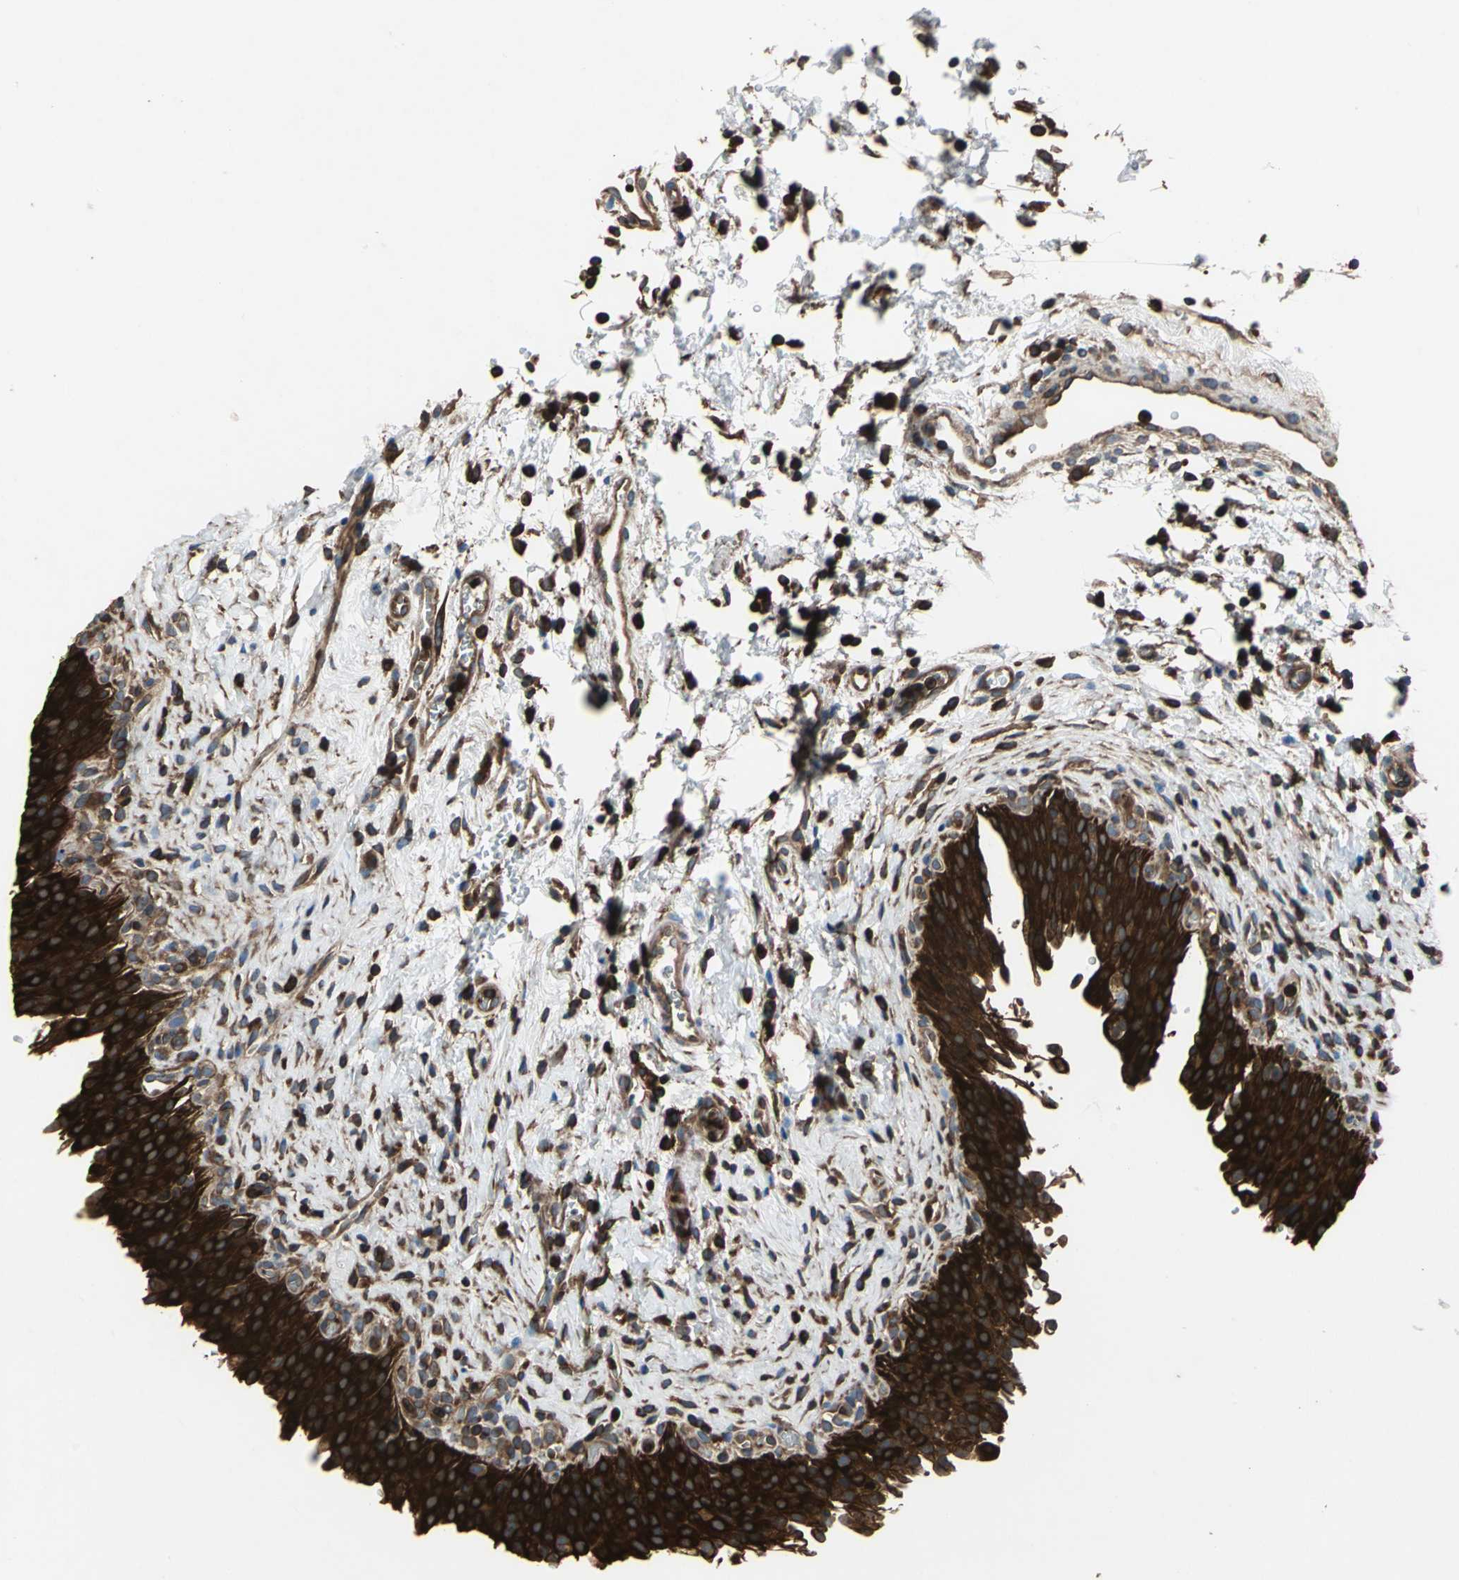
{"staining": {"intensity": "strong", "quantity": ">75%", "location": "cytoplasmic/membranous"}, "tissue": "urinary bladder", "cell_type": "Urothelial cells", "image_type": "normal", "snomed": [{"axis": "morphology", "description": "Normal tissue, NOS"}, {"axis": "topography", "description": "Urinary bladder"}], "caption": "Immunohistochemical staining of normal human urinary bladder displays strong cytoplasmic/membranous protein expression in about >75% of urothelial cells. (DAB IHC with brightfield microscopy, high magnification).", "gene": "CAPN1", "patient": {"sex": "male", "age": 51}}